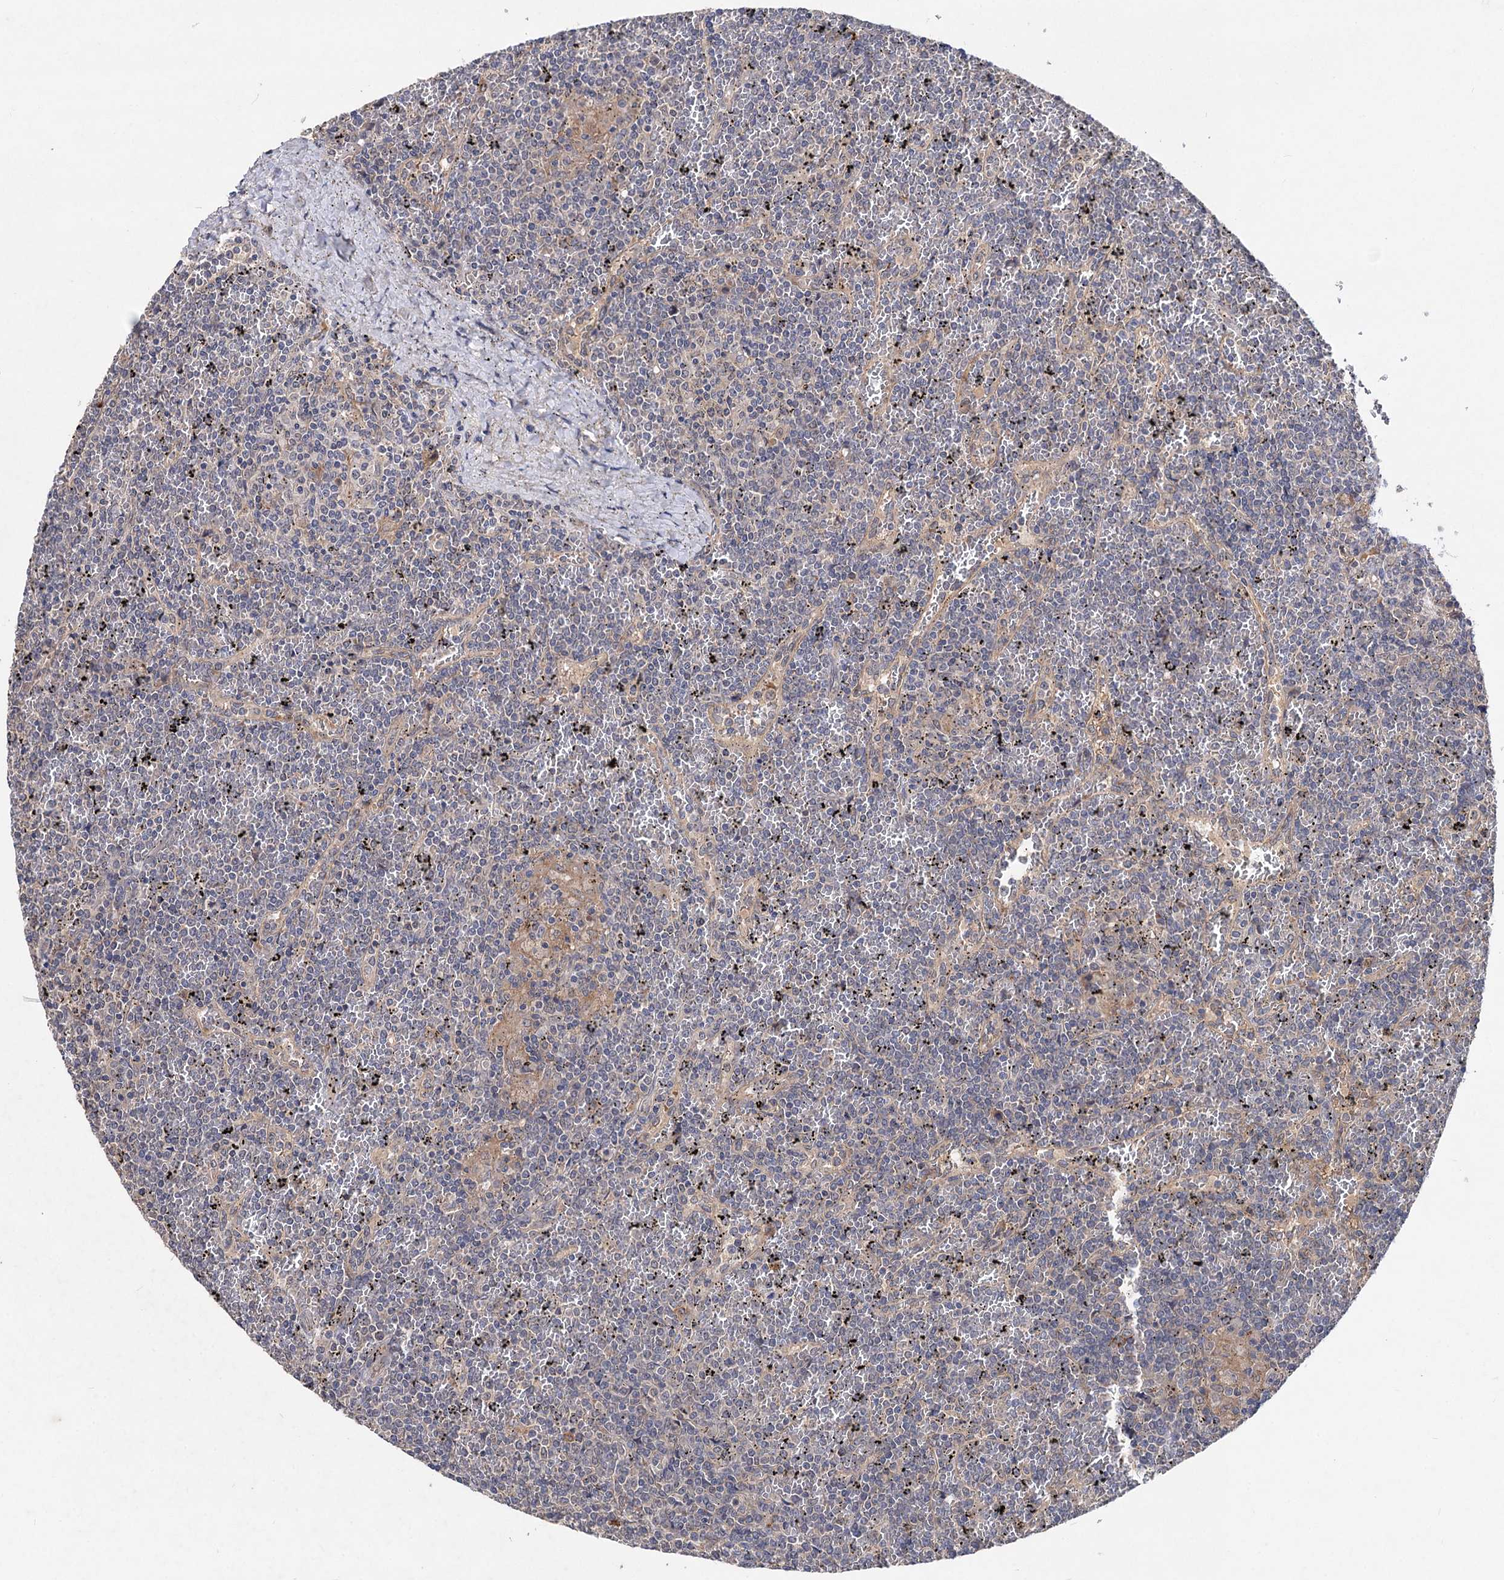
{"staining": {"intensity": "negative", "quantity": "none", "location": "none"}, "tissue": "lymphoma", "cell_type": "Tumor cells", "image_type": "cancer", "snomed": [{"axis": "morphology", "description": "Malignant lymphoma, non-Hodgkin's type, Low grade"}, {"axis": "topography", "description": "Spleen"}], "caption": "This is an IHC micrograph of human low-grade malignant lymphoma, non-Hodgkin's type. There is no staining in tumor cells.", "gene": "NUDCD2", "patient": {"sex": "female", "age": 19}}